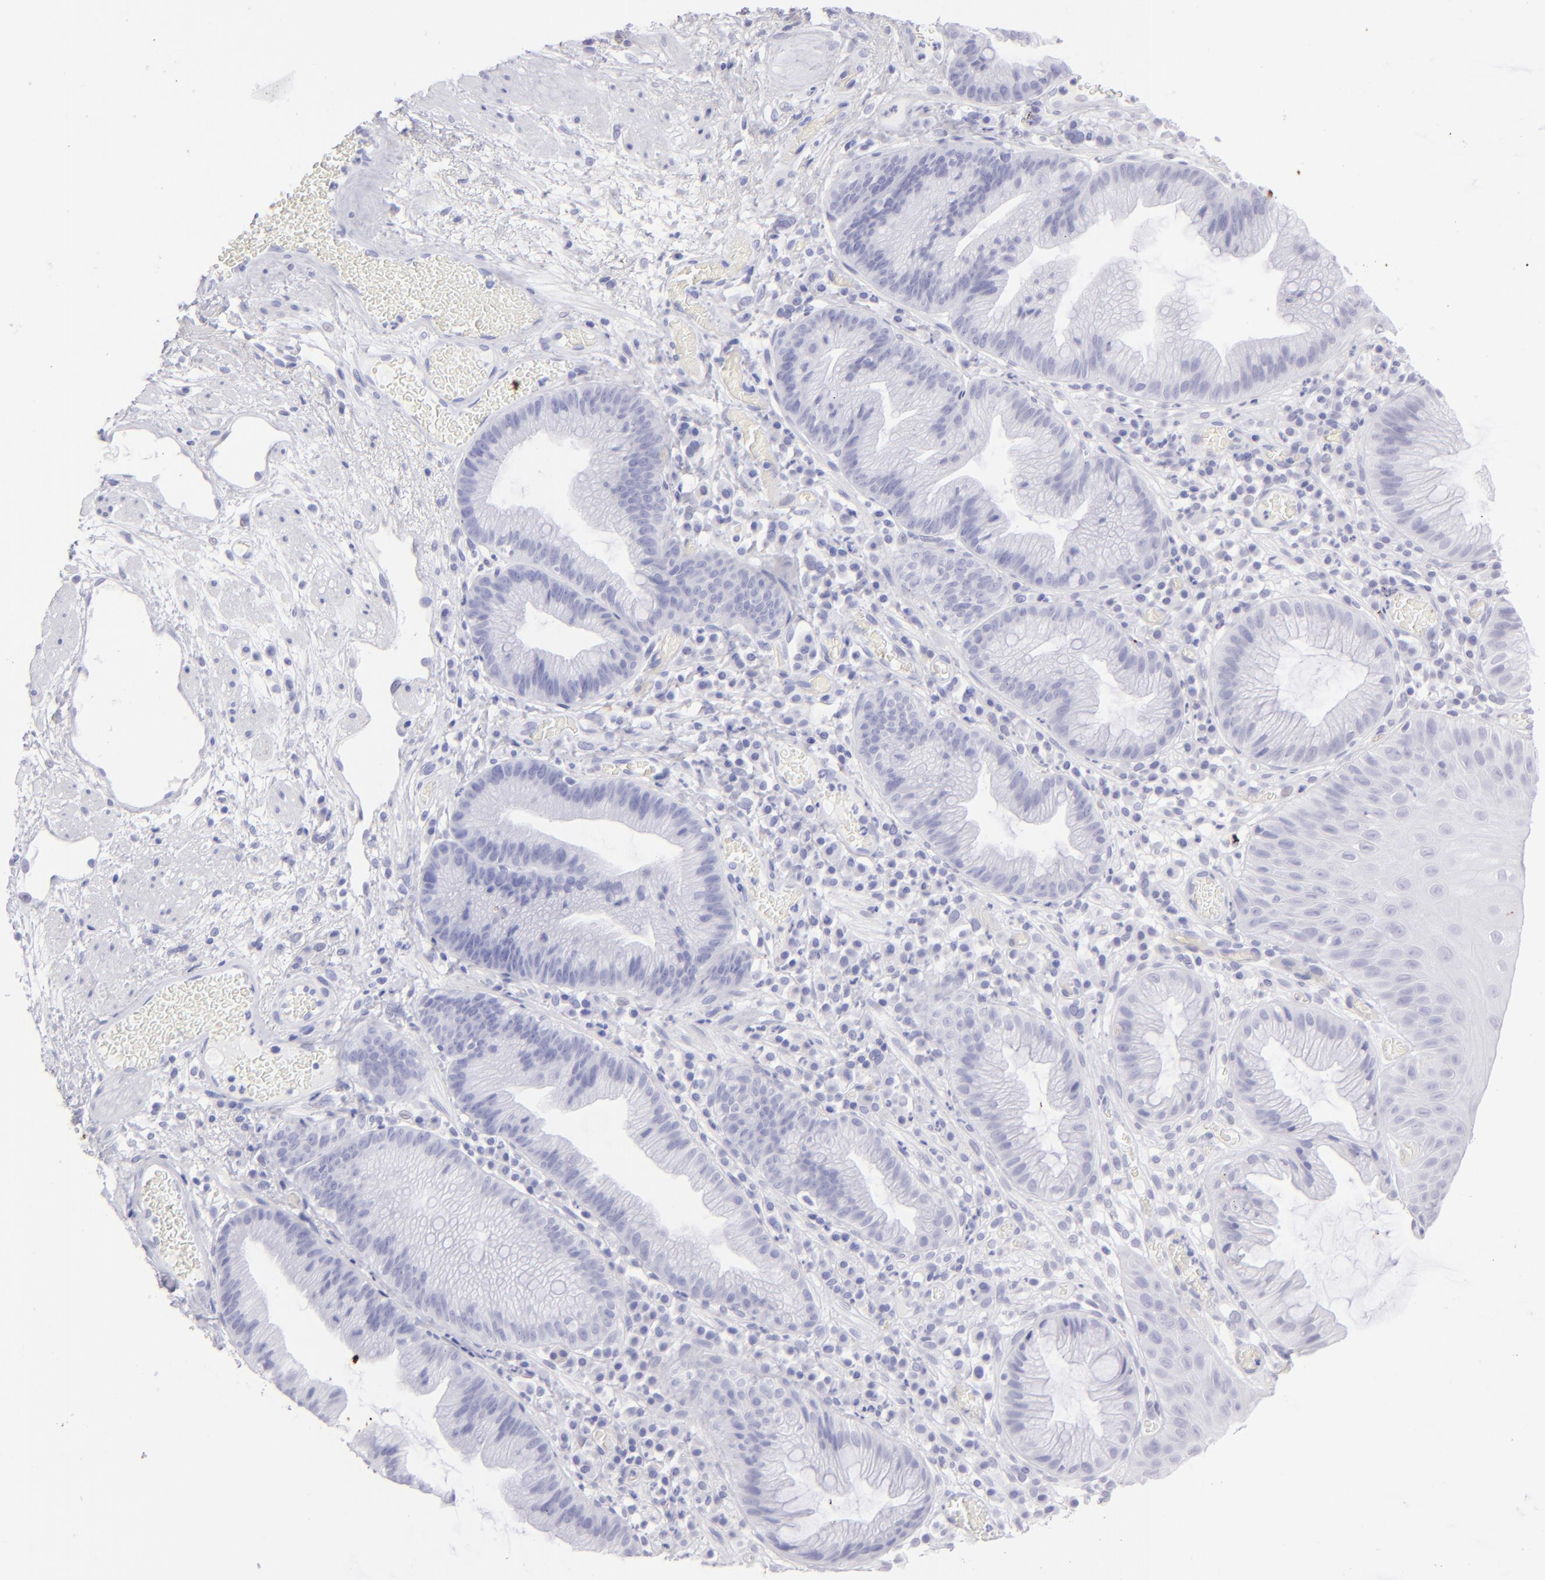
{"staining": {"intensity": "negative", "quantity": "none", "location": "none"}, "tissue": "skin", "cell_type": "Epidermal cells", "image_type": "normal", "snomed": [{"axis": "morphology", "description": "Normal tissue, NOS"}, {"axis": "morphology", "description": "Hemorrhoids"}, {"axis": "morphology", "description": "Inflammation, NOS"}, {"axis": "topography", "description": "Anal"}], "caption": "A high-resolution micrograph shows immunohistochemistry staining of normal skin, which reveals no significant positivity in epidermal cells.", "gene": "SLC1A3", "patient": {"sex": "male", "age": 60}}